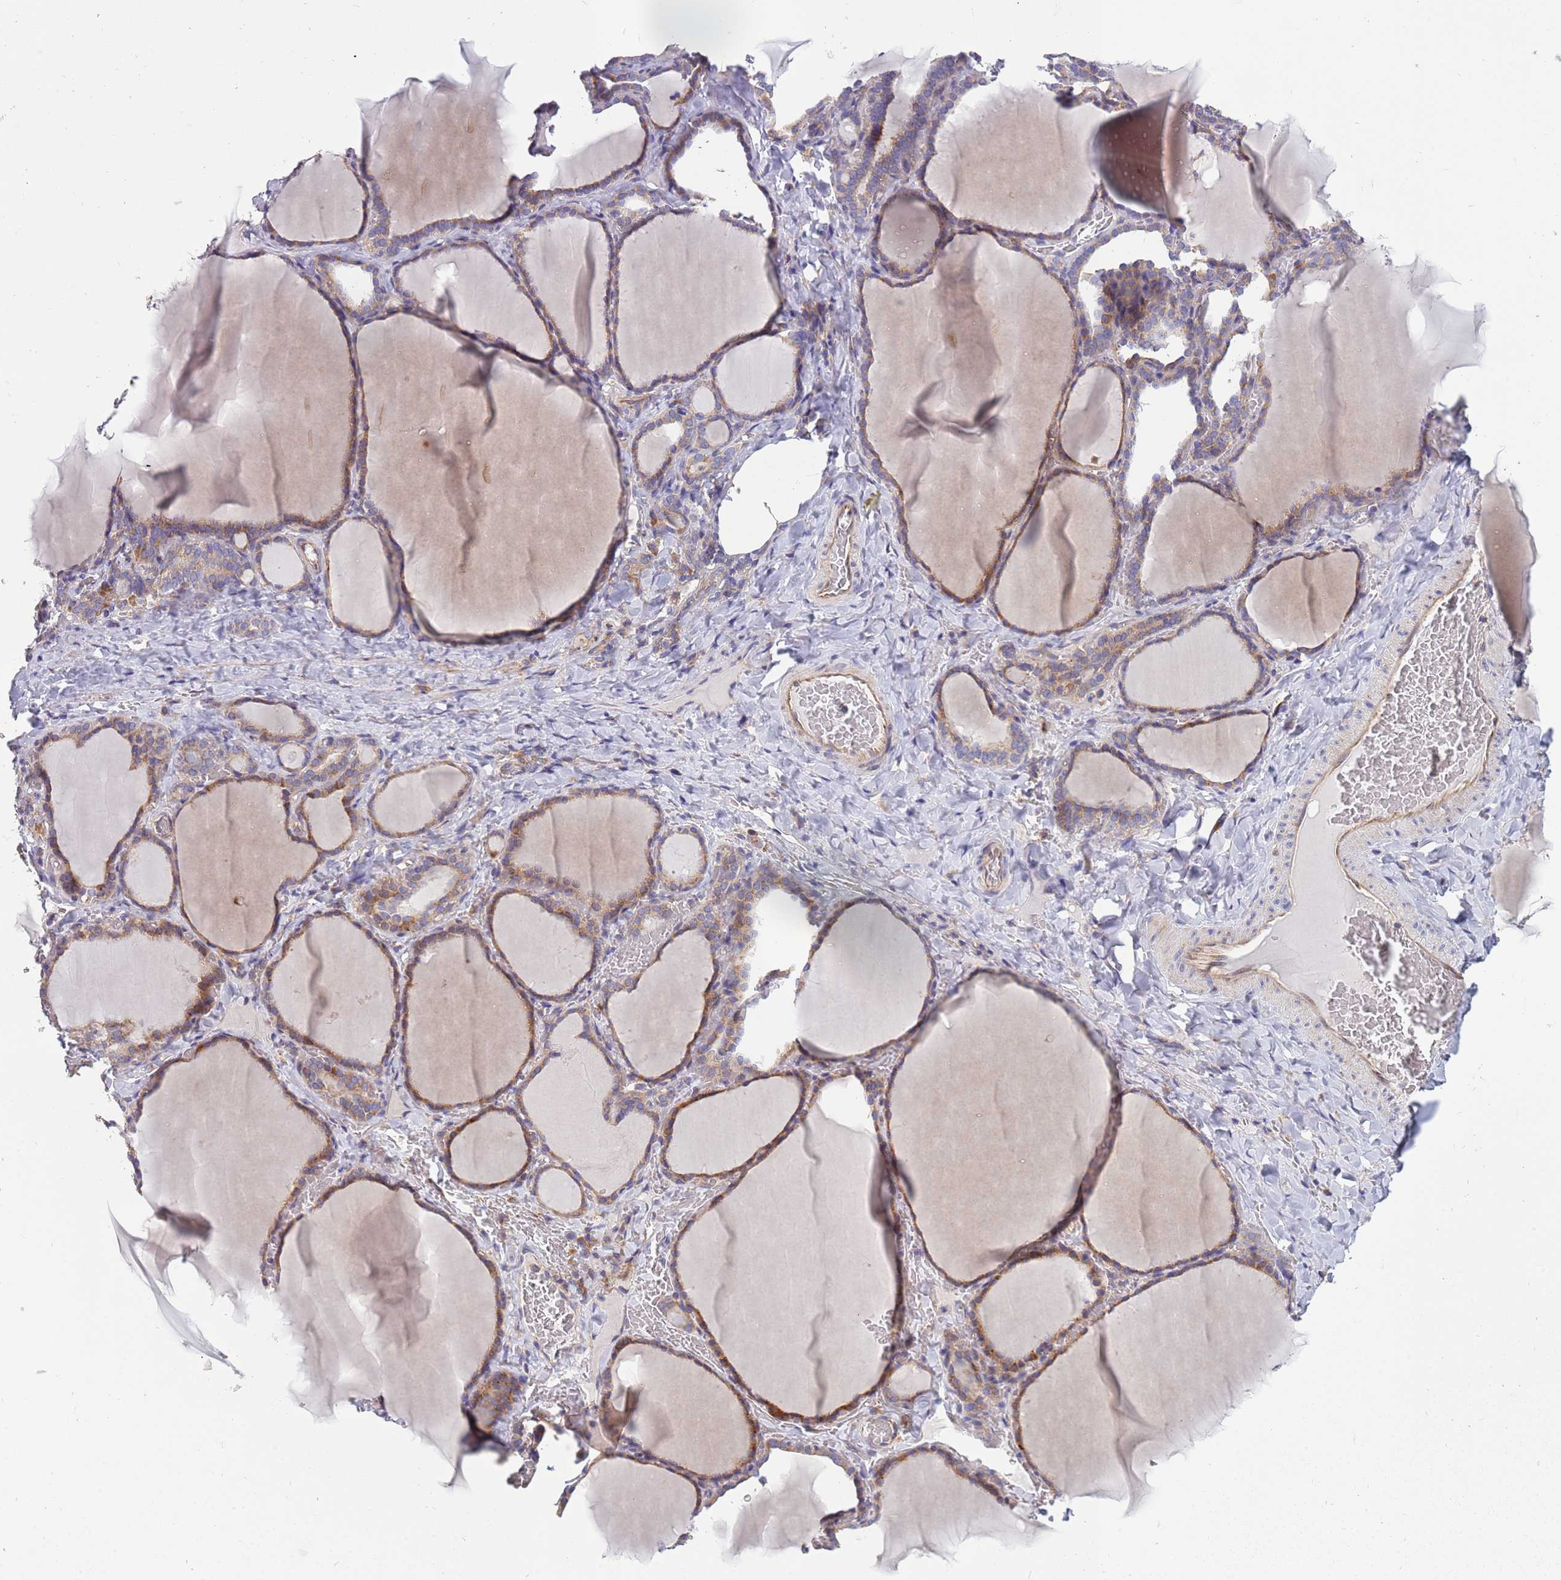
{"staining": {"intensity": "weak", "quantity": ">75%", "location": "cytoplasmic/membranous"}, "tissue": "thyroid gland", "cell_type": "Glandular cells", "image_type": "normal", "snomed": [{"axis": "morphology", "description": "Normal tissue, NOS"}, {"axis": "topography", "description": "Thyroid gland"}], "caption": "Protein staining by immunohistochemistry displays weak cytoplasmic/membranous expression in approximately >75% of glandular cells in benign thyroid gland. The protein of interest is shown in brown color, while the nuclei are stained blue.", "gene": "ARMCX6", "patient": {"sex": "female", "age": 39}}